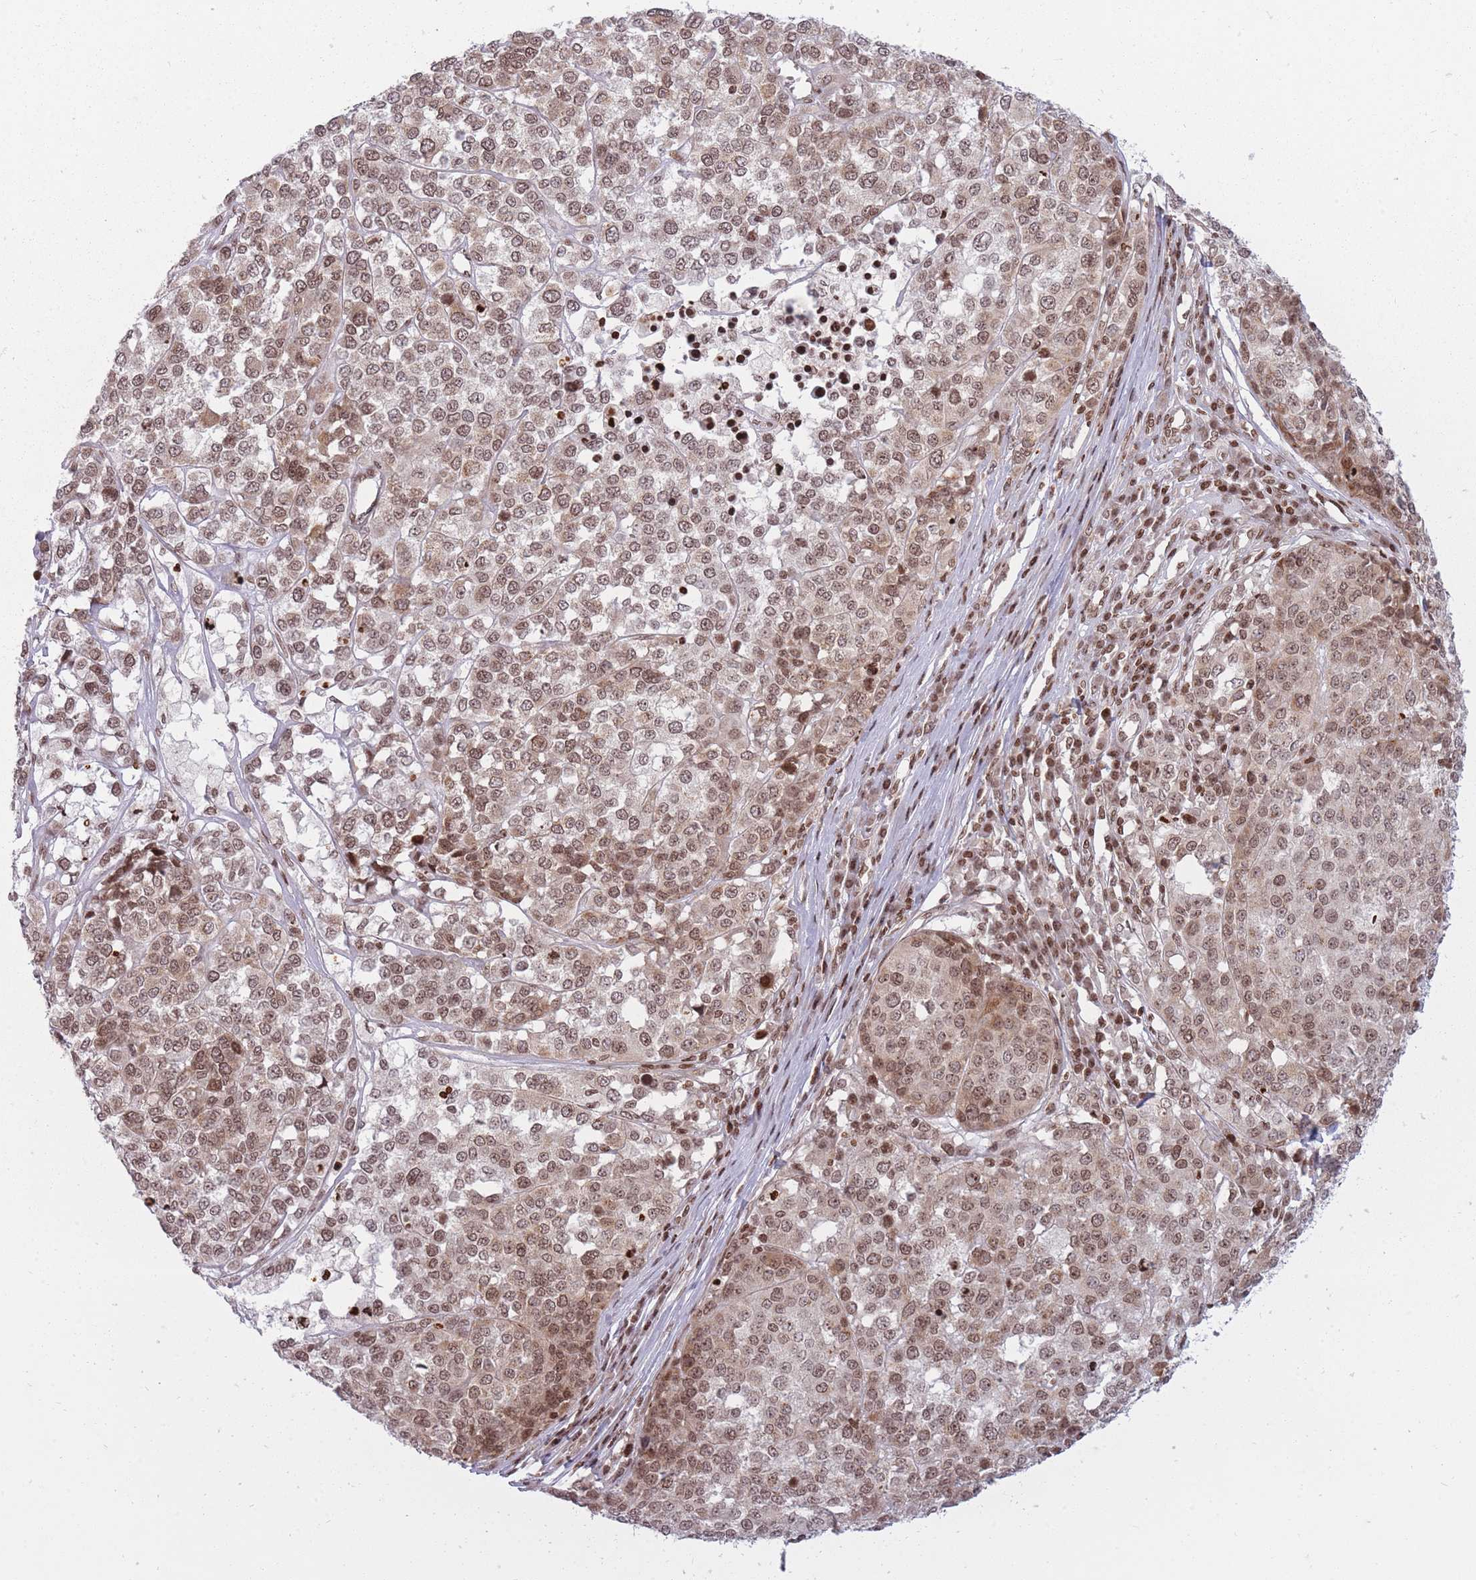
{"staining": {"intensity": "moderate", "quantity": ">75%", "location": "cytoplasmic/membranous,nuclear"}, "tissue": "melanoma", "cell_type": "Tumor cells", "image_type": "cancer", "snomed": [{"axis": "morphology", "description": "Malignant melanoma, Metastatic site"}, {"axis": "topography", "description": "Lymph node"}], "caption": "Immunohistochemistry micrograph of neoplastic tissue: malignant melanoma (metastatic site) stained using immunohistochemistry (IHC) displays medium levels of moderate protein expression localized specifically in the cytoplasmic/membranous and nuclear of tumor cells, appearing as a cytoplasmic/membranous and nuclear brown color.", "gene": "TMC6", "patient": {"sex": "male", "age": 44}}